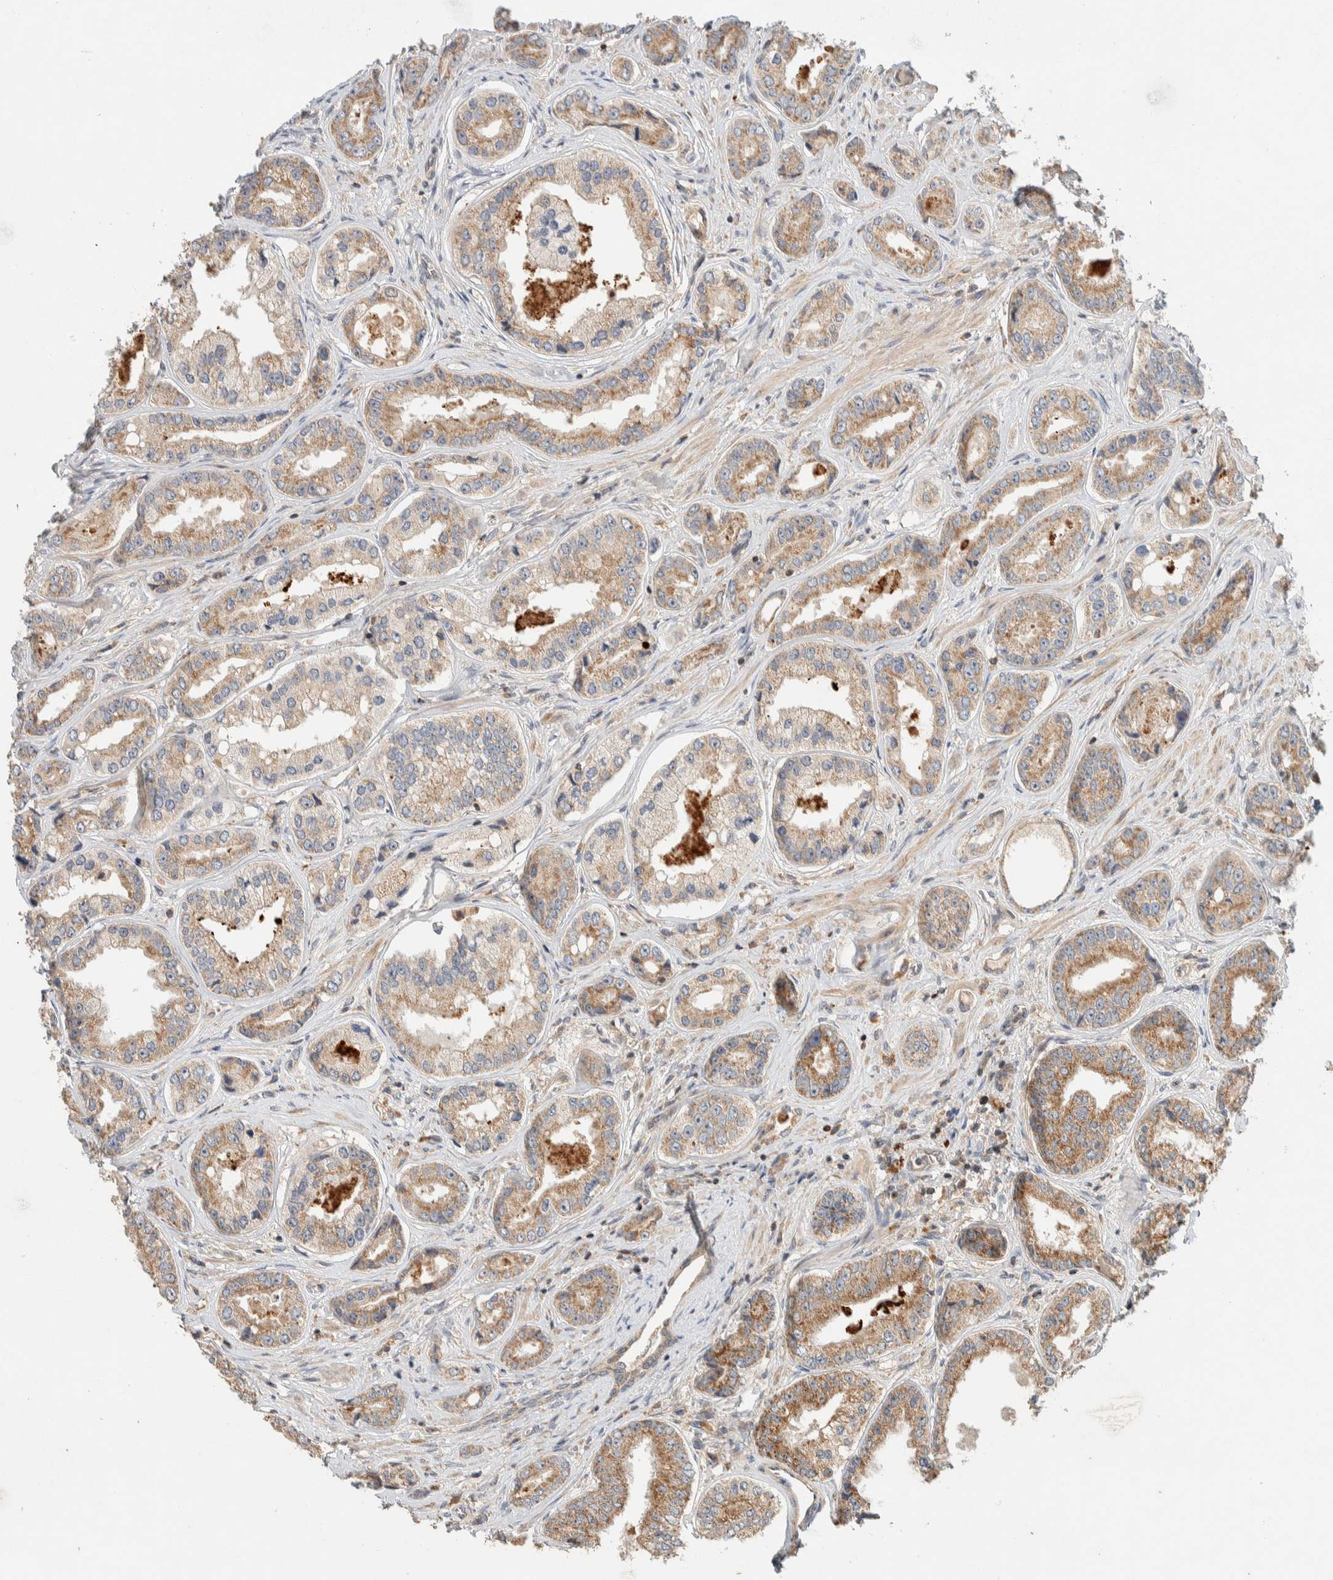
{"staining": {"intensity": "moderate", "quantity": ">75%", "location": "cytoplasmic/membranous"}, "tissue": "prostate cancer", "cell_type": "Tumor cells", "image_type": "cancer", "snomed": [{"axis": "morphology", "description": "Adenocarcinoma, High grade"}, {"axis": "topography", "description": "Prostate"}], "caption": "Tumor cells display medium levels of moderate cytoplasmic/membranous expression in approximately >75% of cells in prostate cancer.", "gene": "KIF9", "patient": {"sex": "male", "age": 61}}